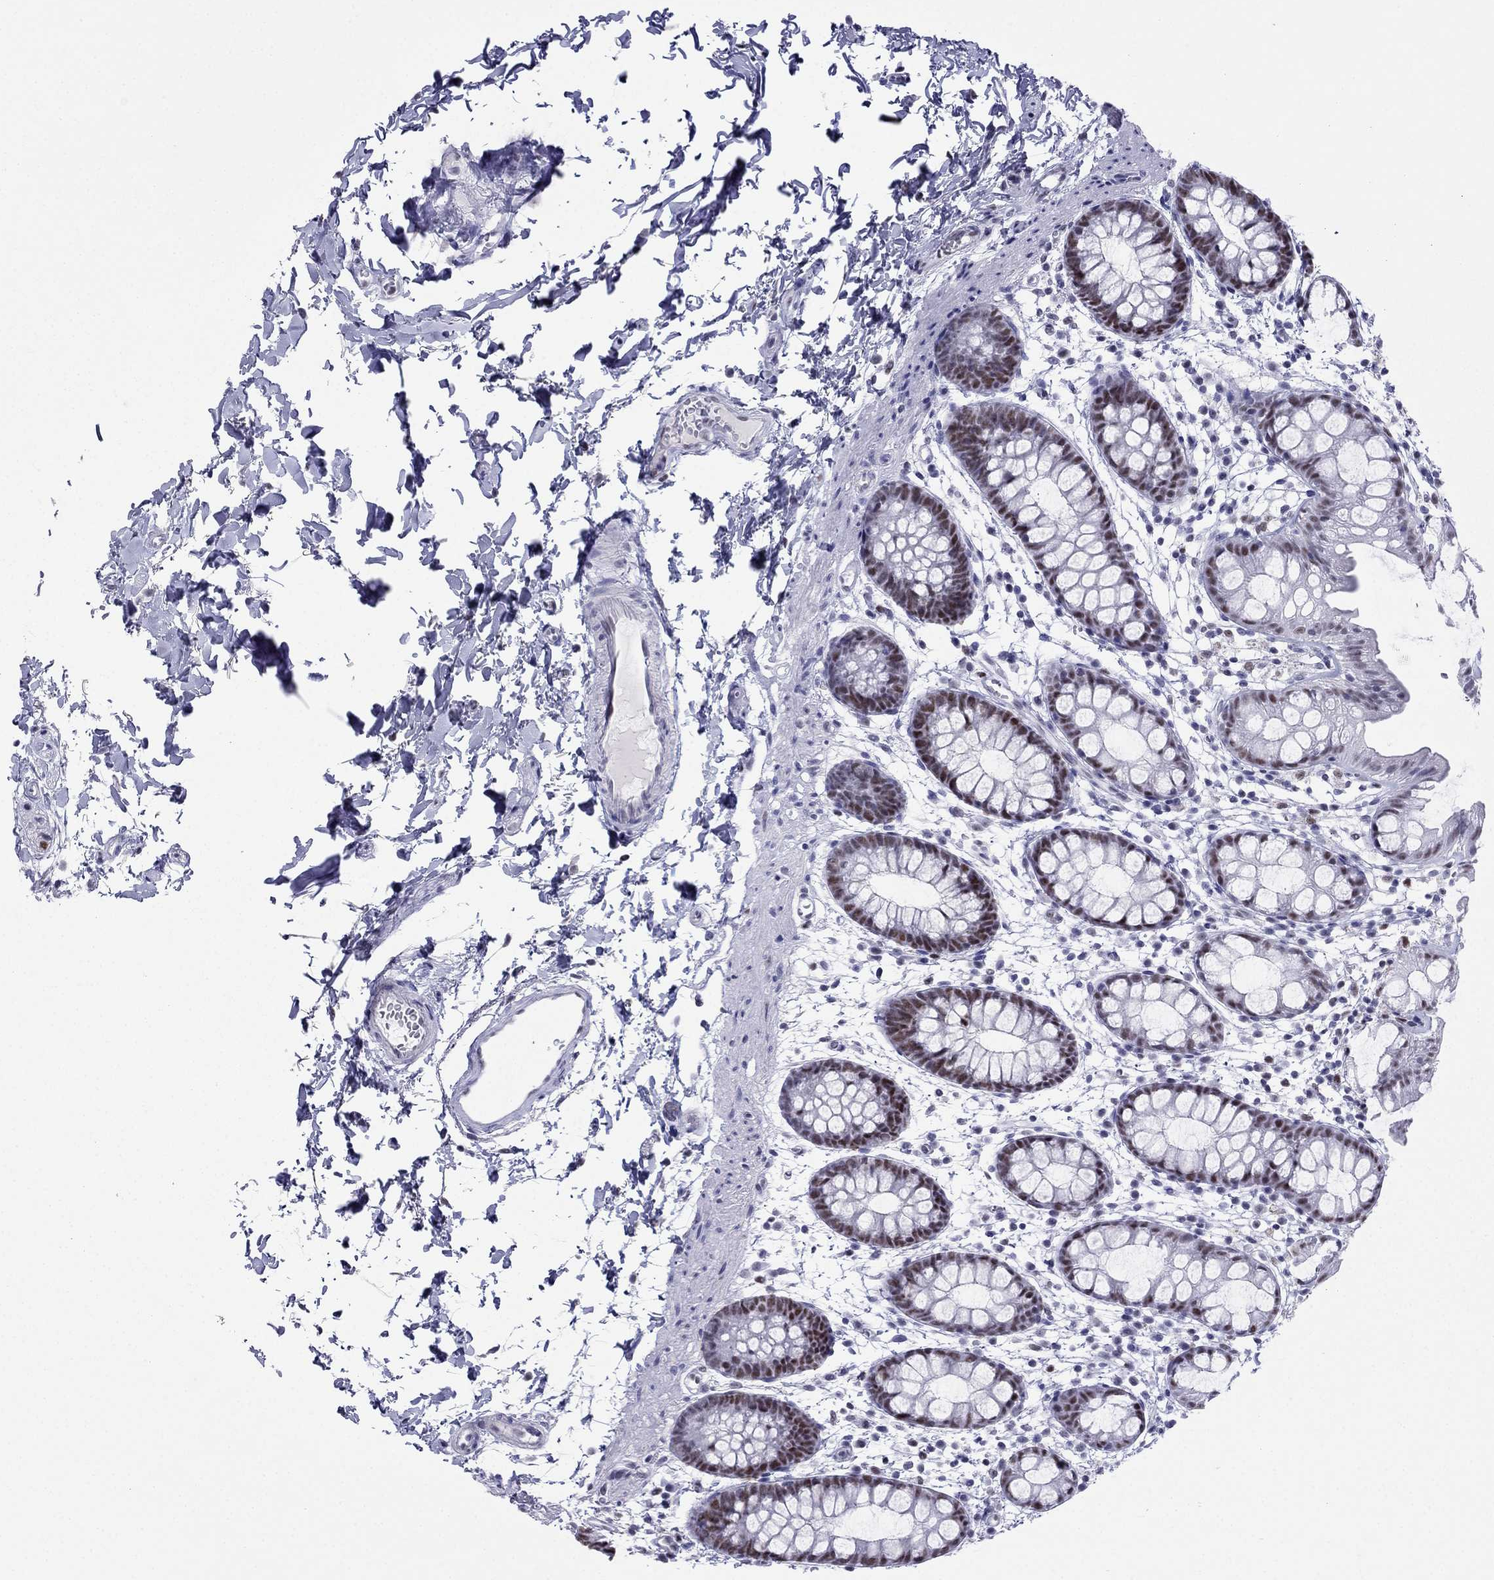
{"staining": {"intensity": "moderate", "quantity": ">75%", "location": "nuclear"}, "tissue": "rectum", "cell_type": "Glandular cells", "image_type": "normal", "snomed": [{"axis": "morphology", "description": "Normal tissue, NOS"}, {"axis": "topography", "description": "Rectum"}], "caption": "Protein staining displays moderate nuclear staining in about >75% of glandular cells in benign rectum. (Stains: DAB (3,3'-diaminobenzidine) in brown, nuclei in blue, Microscopy: brightfield microscopy at high magnification).", "gene": "PPM1G", "patient": {"sex": "male", "age": 57}}